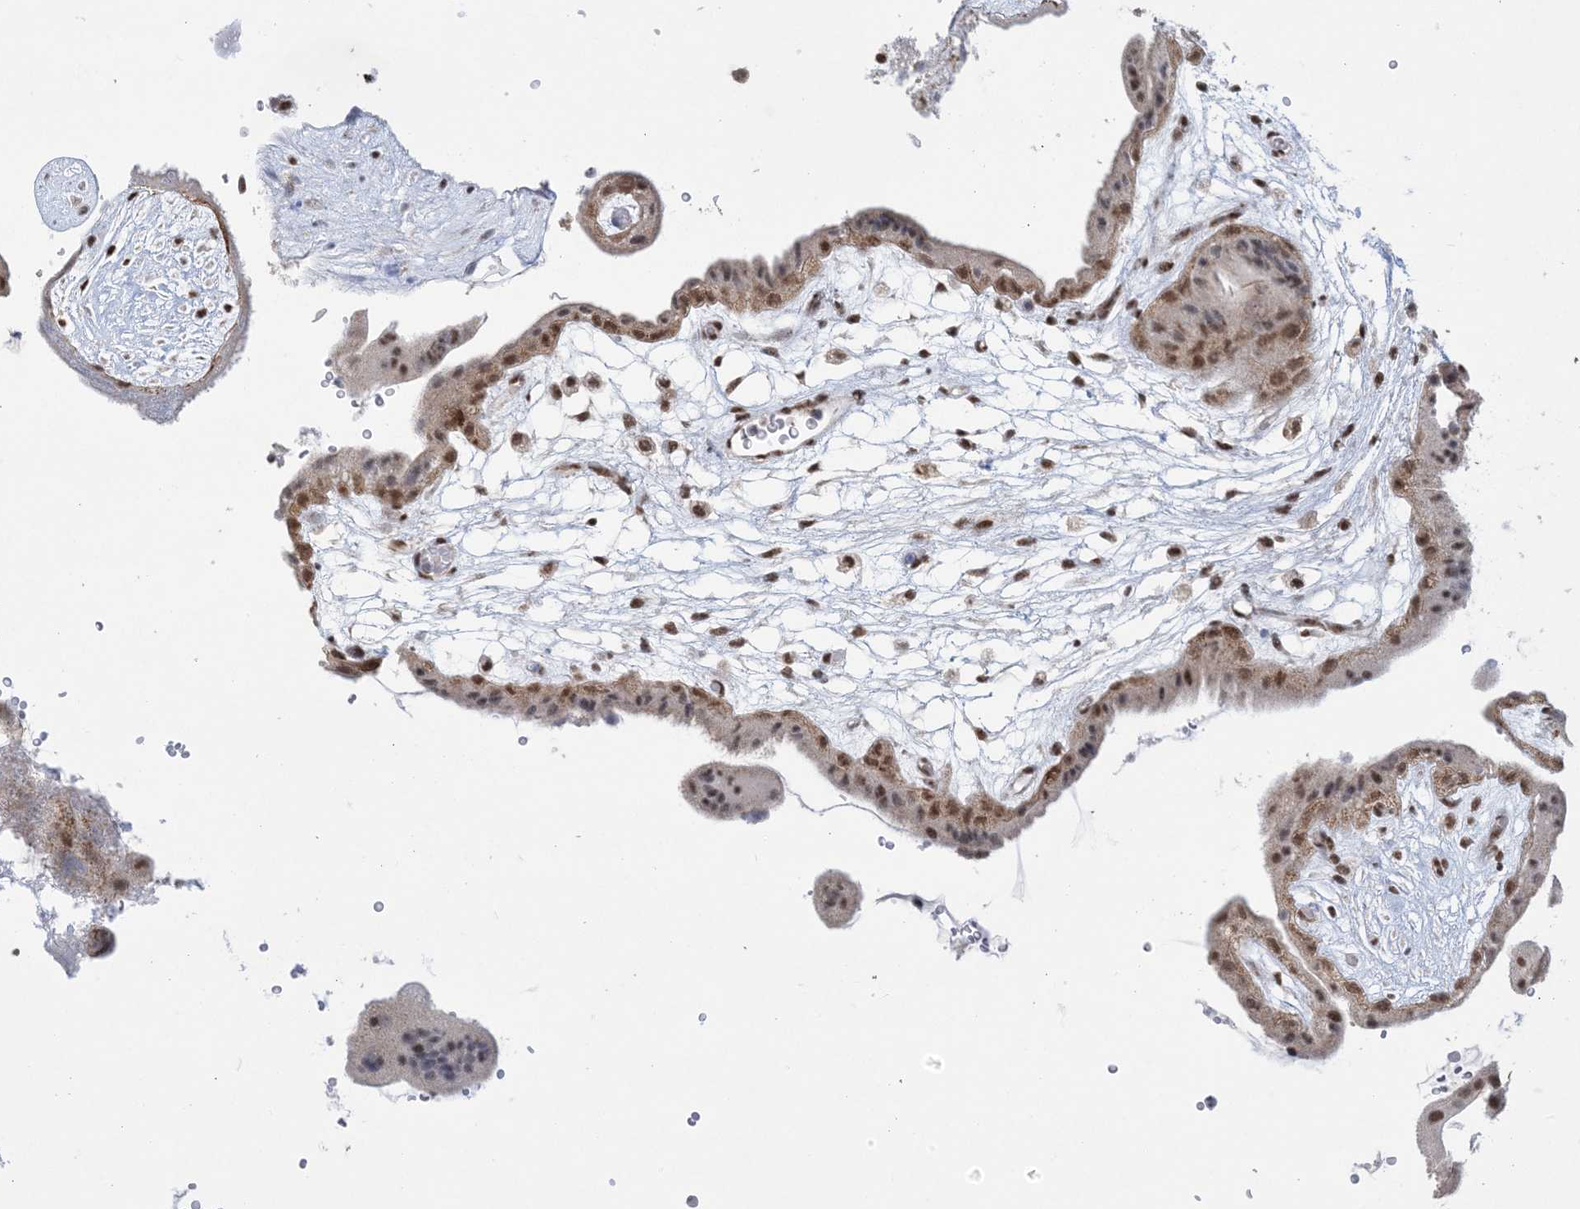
{"staining": {"intensity": "strong", "quantity": ">75%", "location": "nuclear"}, "tissue": "placenta", "cell_type": "Decidual cells", "image_type": "normal", "snomed": [{"axis": "morphology", "description": "Normal tissue, NOS"}, {"axis": "topography", "description": "Placenta"}], "caption": "Immunohistochemistry of benign placenta reveals high levels of strong nuclear expression in approximately >75% of decidual cells.", "gene": "TRMT10C", "patient": {"sex": "female", "age": 18}}